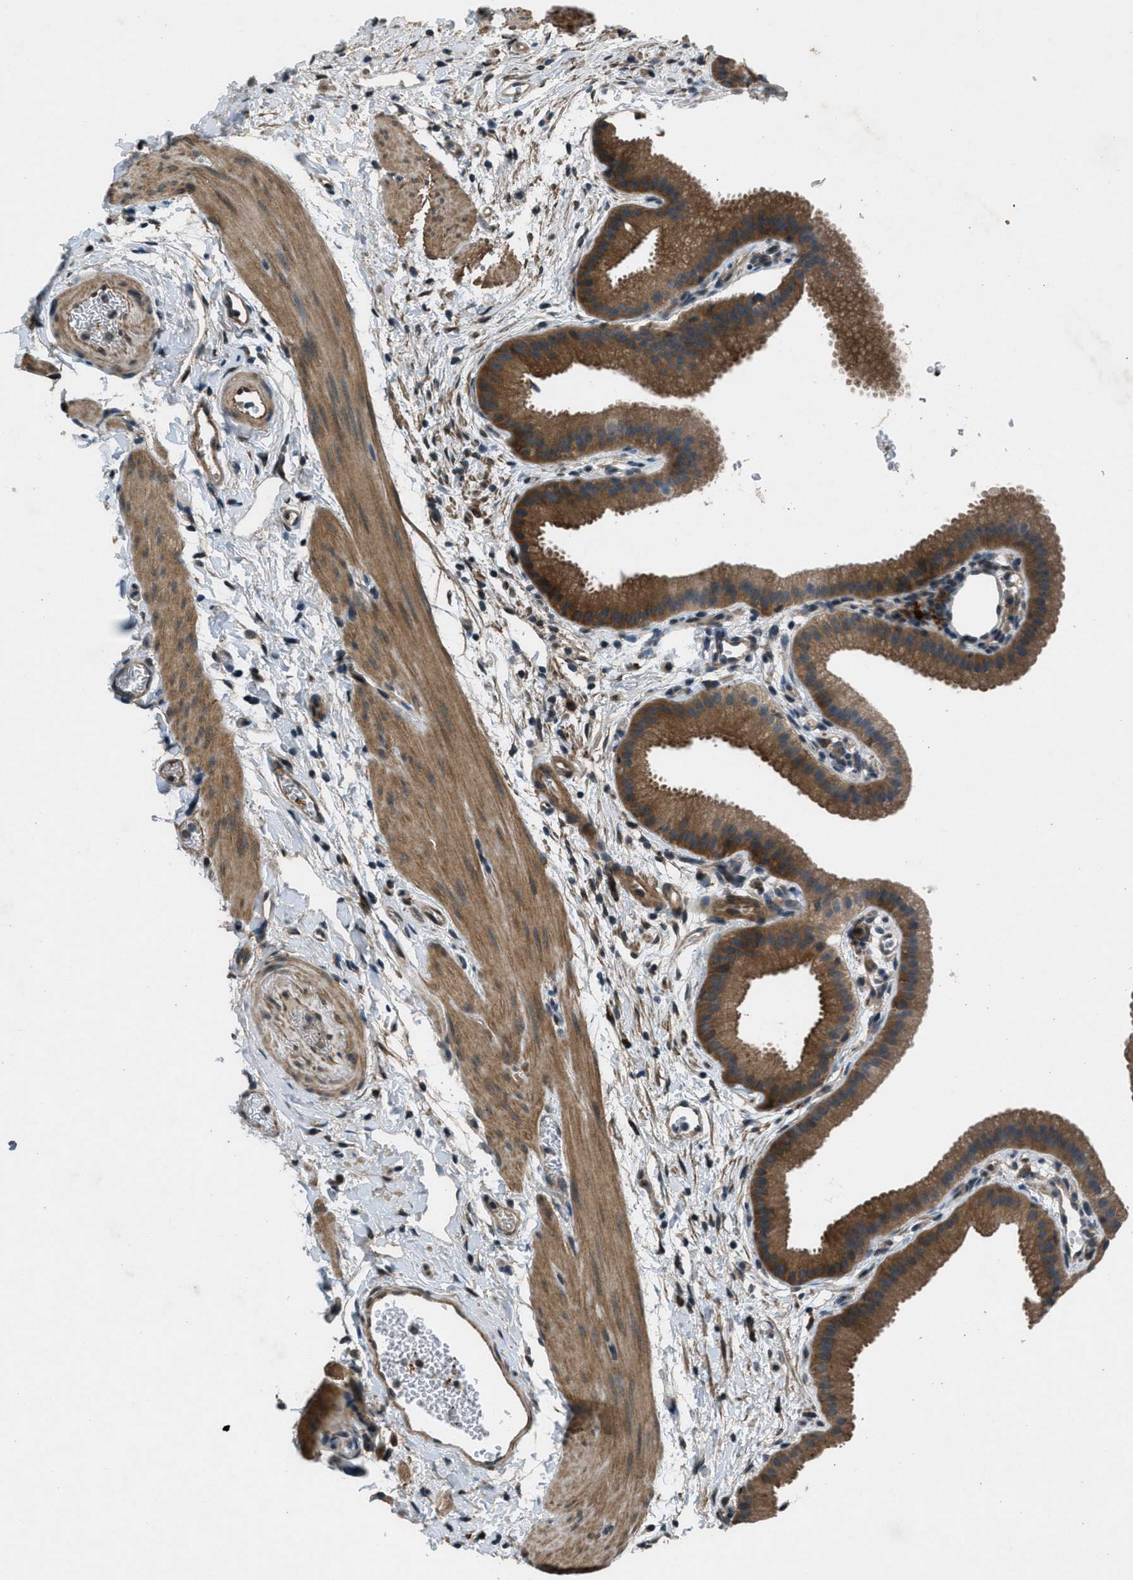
{"staining": {"intensity": "strong", "quantity": ">75%", "location": "cytoplasmic/membranous"}, "tissue": "gallbladder", "cell_type": "Glandular cells", "image_type": "normal", "snomed": [{"axis": "morphology", "description": "Normal tissue, NOS"}, {"axis": "topography", "description": "Gallbladder"}], "caption": "Immunohistochemistry staining of unremarkable gallbladder, which reveals high levels of strong cytoplasmic/membranous positivity in approximately >75% of glandular cells indicating strong cytoplasmic/membranous protein staining. The staining was performed using DAB (brown) for protein detection and nuclei were counterstained in hematoxylin (blue).", "gene": "EPSTI1", "patient": {"sex": "female", "age": 64}}